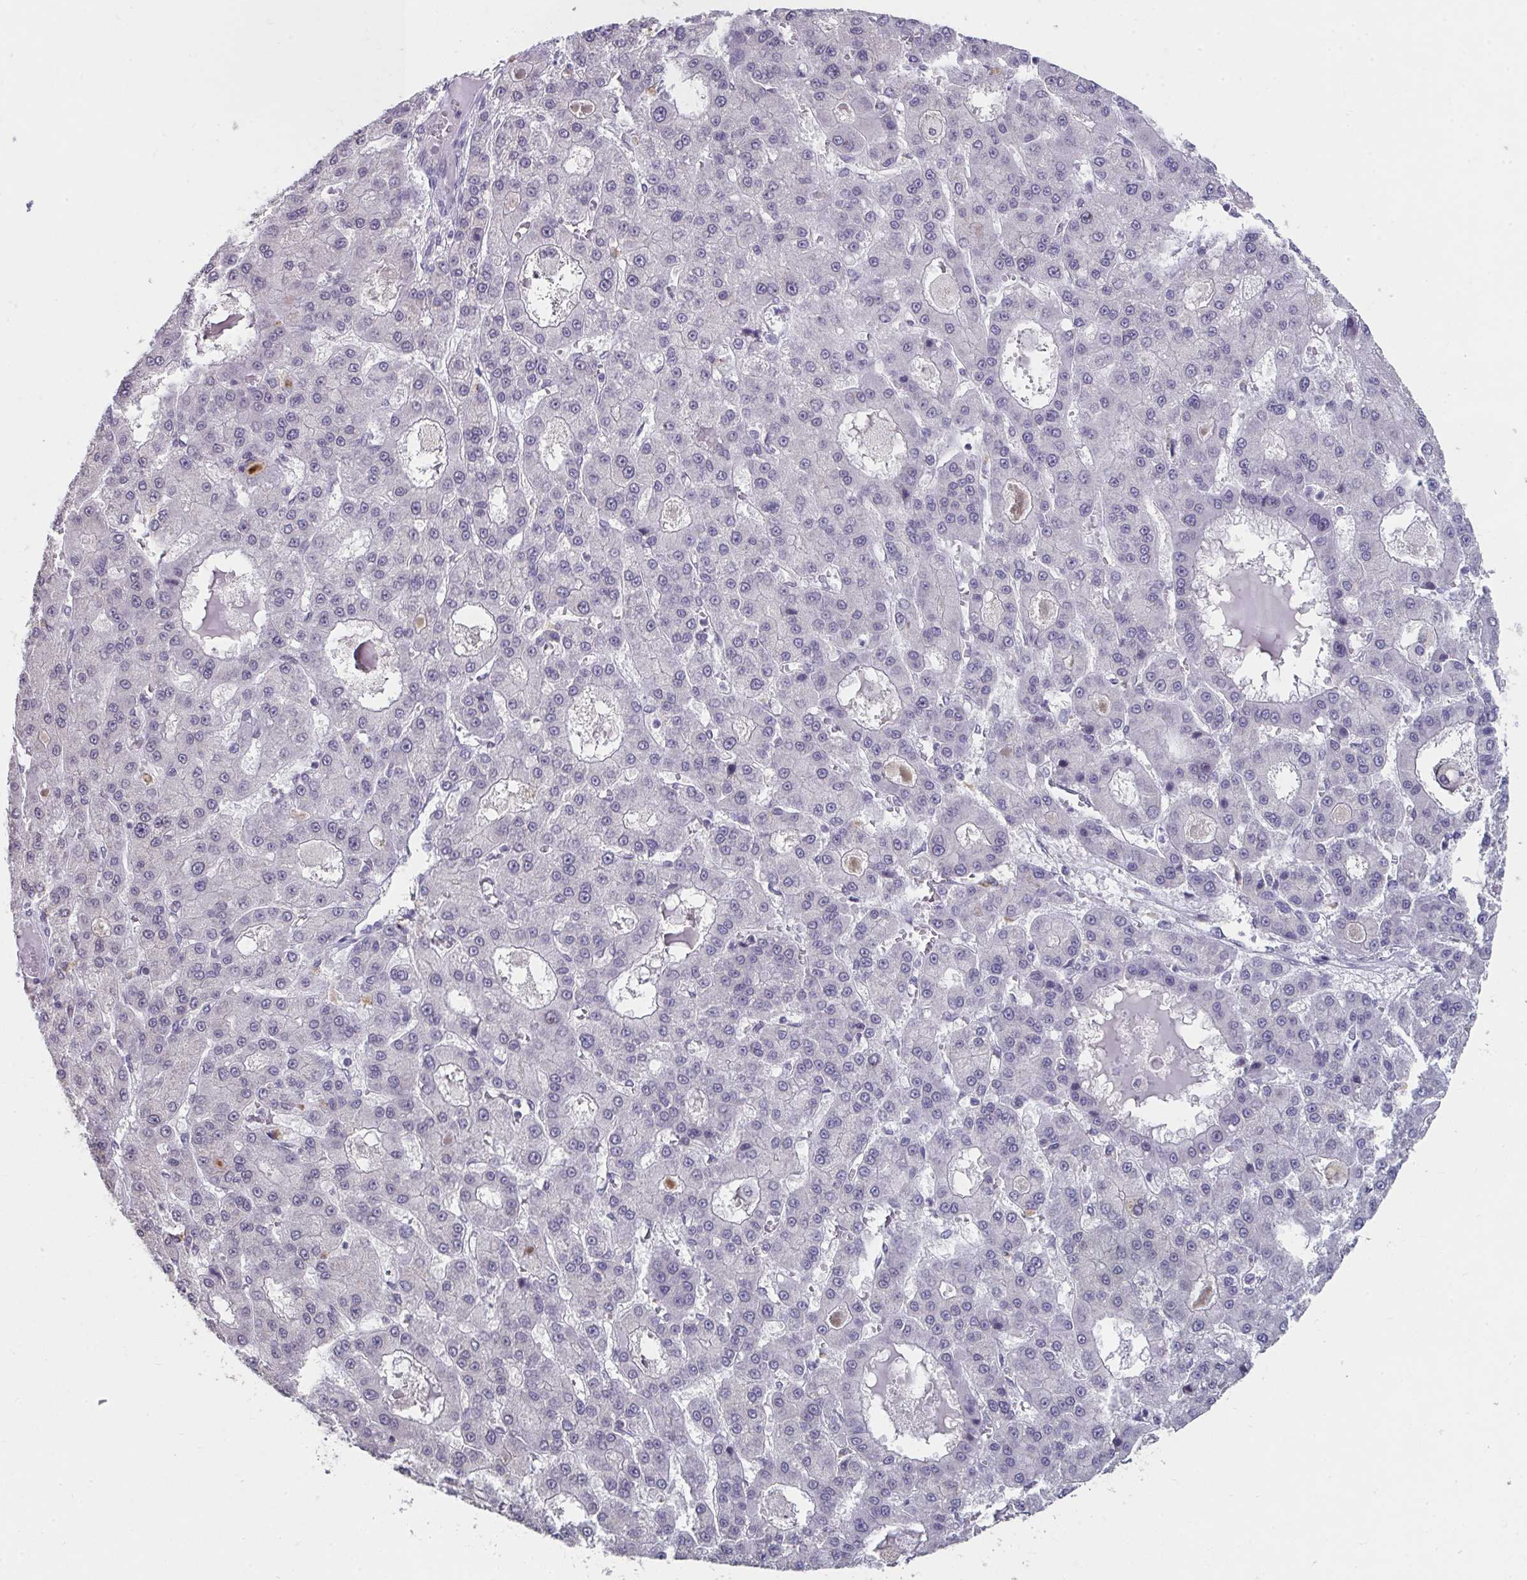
{"staining": {"intensity": "negative", "quantity": "none", "location": "none"}, "tissue": "liver cancer", "cell_type": "Tumor cells", "image_type": "cancer", "snomed": [{"axis": "morphology", "description": "Carcinoma, Hepatocellular, NOS"}, {"axis": "topography", "description": "Liver"}], "caption": "An immunohistochemistry histopathology image of liver hepatocellular carcinoma is shown. There is no staining in tumor cells of liver hepatocellular carcinoma. Brightfield microscopy of IHC stained with DAB (3,3'-diaminobenzidine) (brown) and hematoxylin (blue), captured at high magnification.", "gene": "NUP133", "patient": {"sex": "male", "age": 70}}